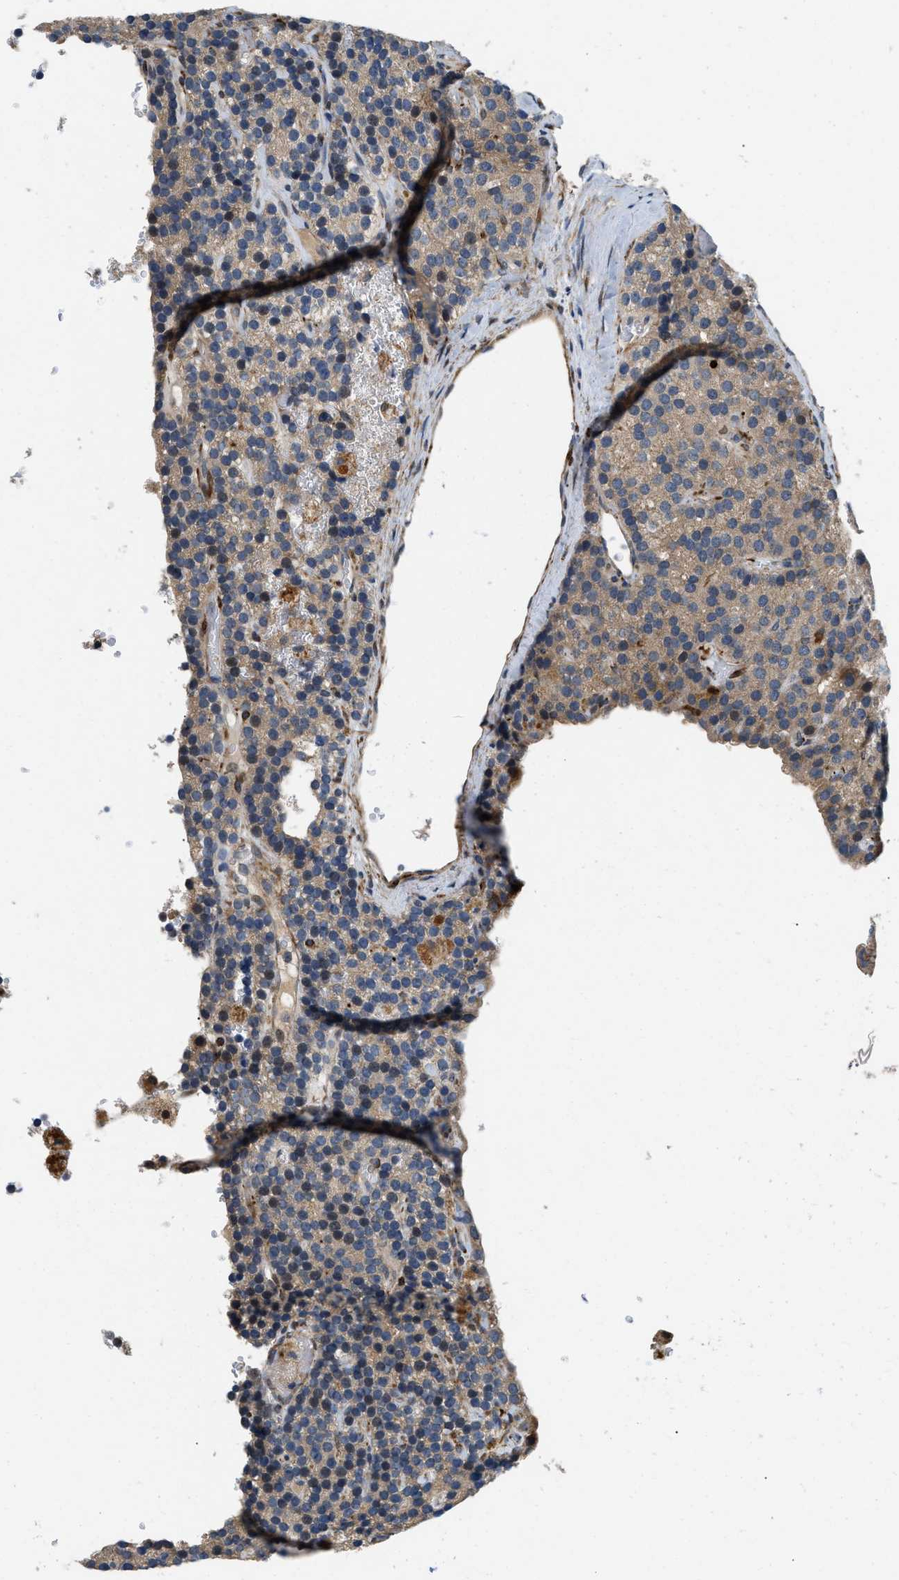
{"staining": {"intensity": "weak", "quantity": "25%-75%", "location": "cytoplasmic/membranous"}, "tissue": "parathyroid gland", "cell_type": "Glandular cells", "image_type": "normal", "snomed": [{"axis": "morphology", "description": "Normal tissue, NOS"}, {"axis": "morphology", "description": "Adenoma, NOS"}, {"axis": "topography", "description": "Parathyroid gland"}], "caption": "This is a photomicrograph of immunohistochemistry staining of unremarkable parathyroid gland, which shows weak positivity in the cytoplasmic/membranous of glandular cells.", "gene": "ZNF599", "patient": {"sex": "female", "age": 86}}